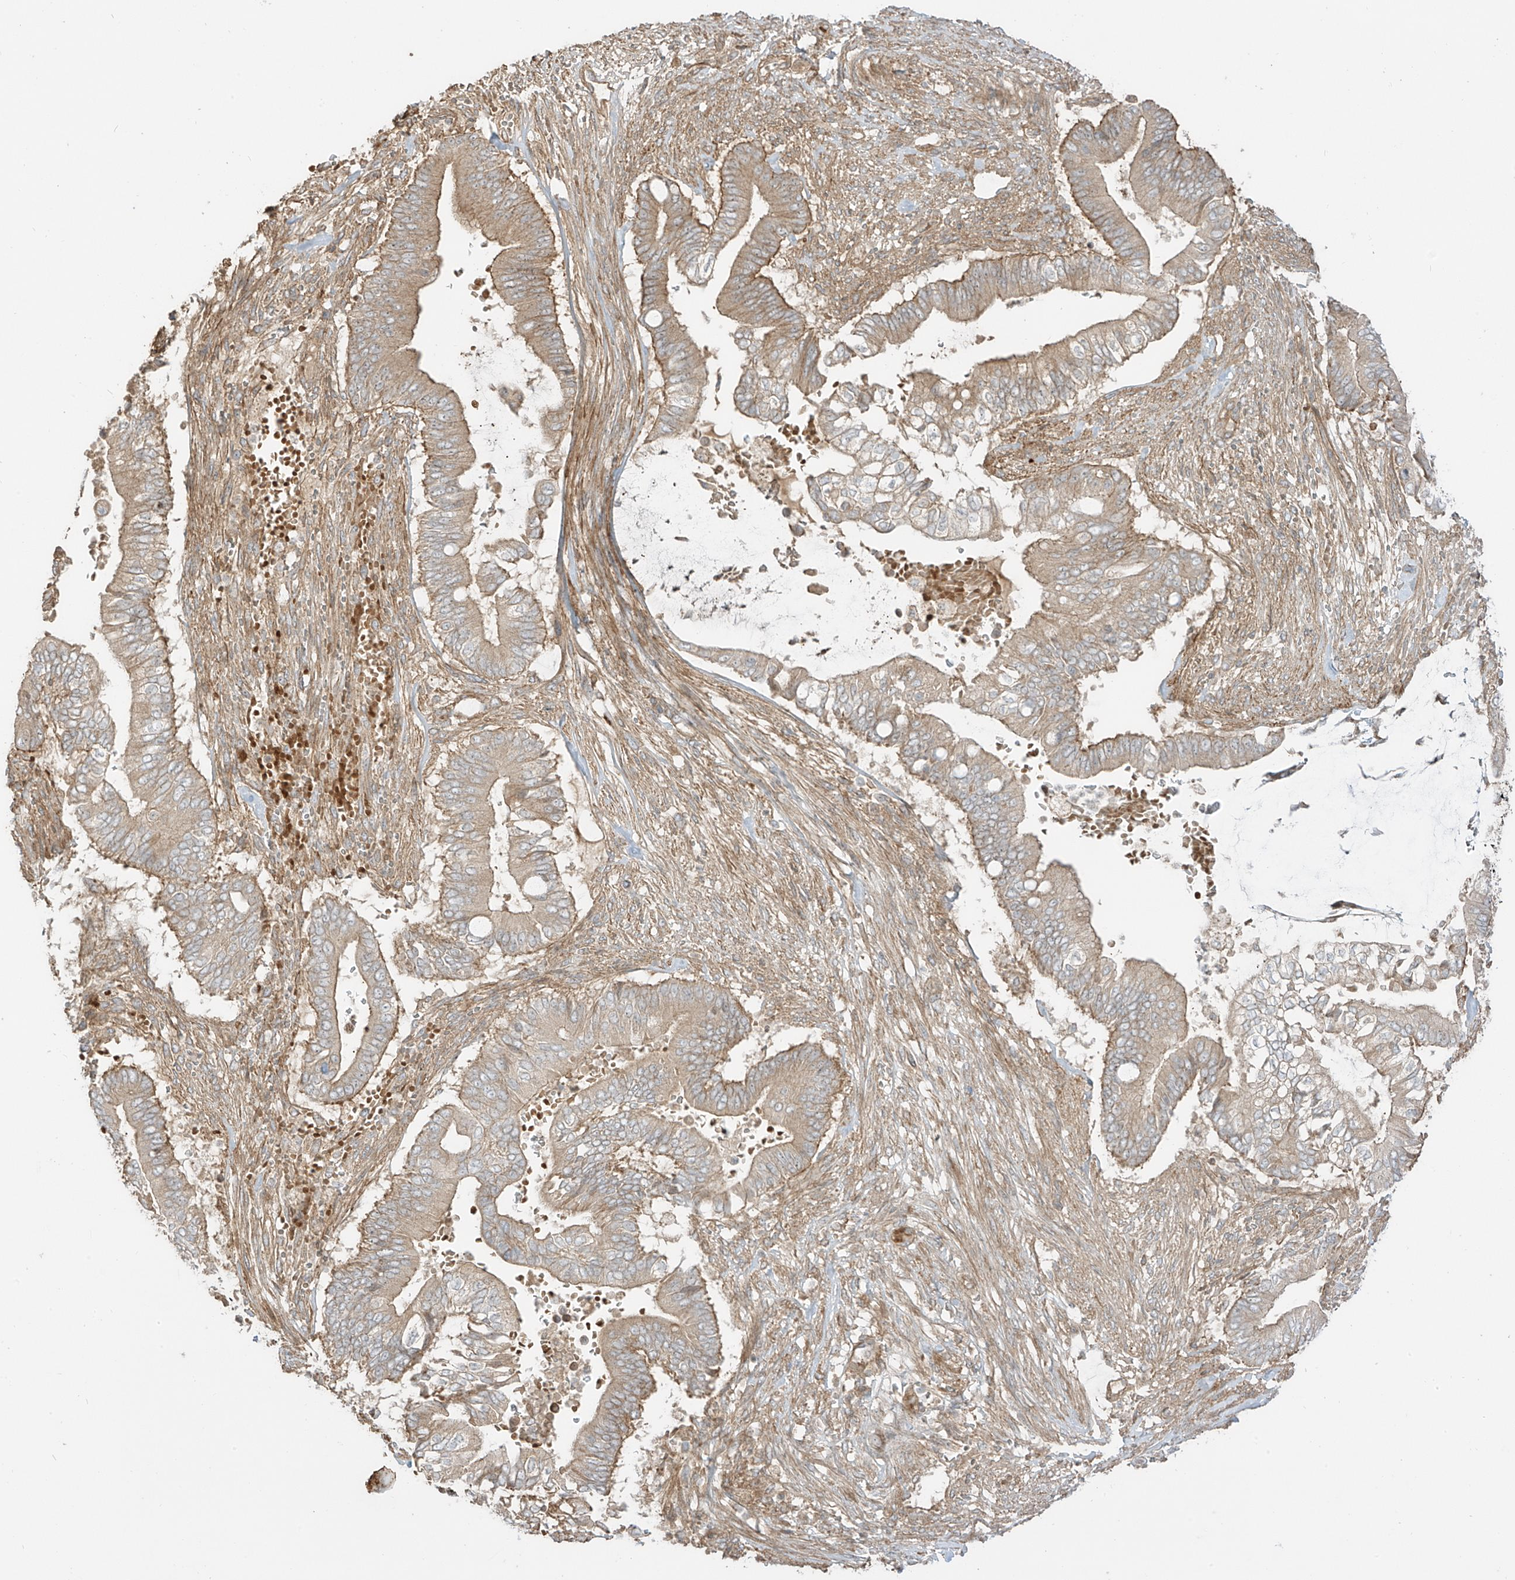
{"staining": {"intensity": "weak", "quantity": ">75%", "location": "cytoplasmic/membranous"}, "tissue": "pancreatic cancer", "cell_type": "Tumor cells", "image_type": "cancer", "snomed": [{"axis": "morphology", "description": "Adenocarcinoma, NOS"}, {"axis": "topography", "description": "Pancreas"}], "caption": "Adenocarcinoma (pancreatic) was stained to show a protein in brown. There is low levels of weak cytoplasmic/membranous staining in approximately >75% of tumor cells. (DAB (3,3'-diaminobenzidine) = brown stain, brightfield microscopy at high magnification).", "gene": "ENTR1", "patient": {"sex": "male", "age": 68}}